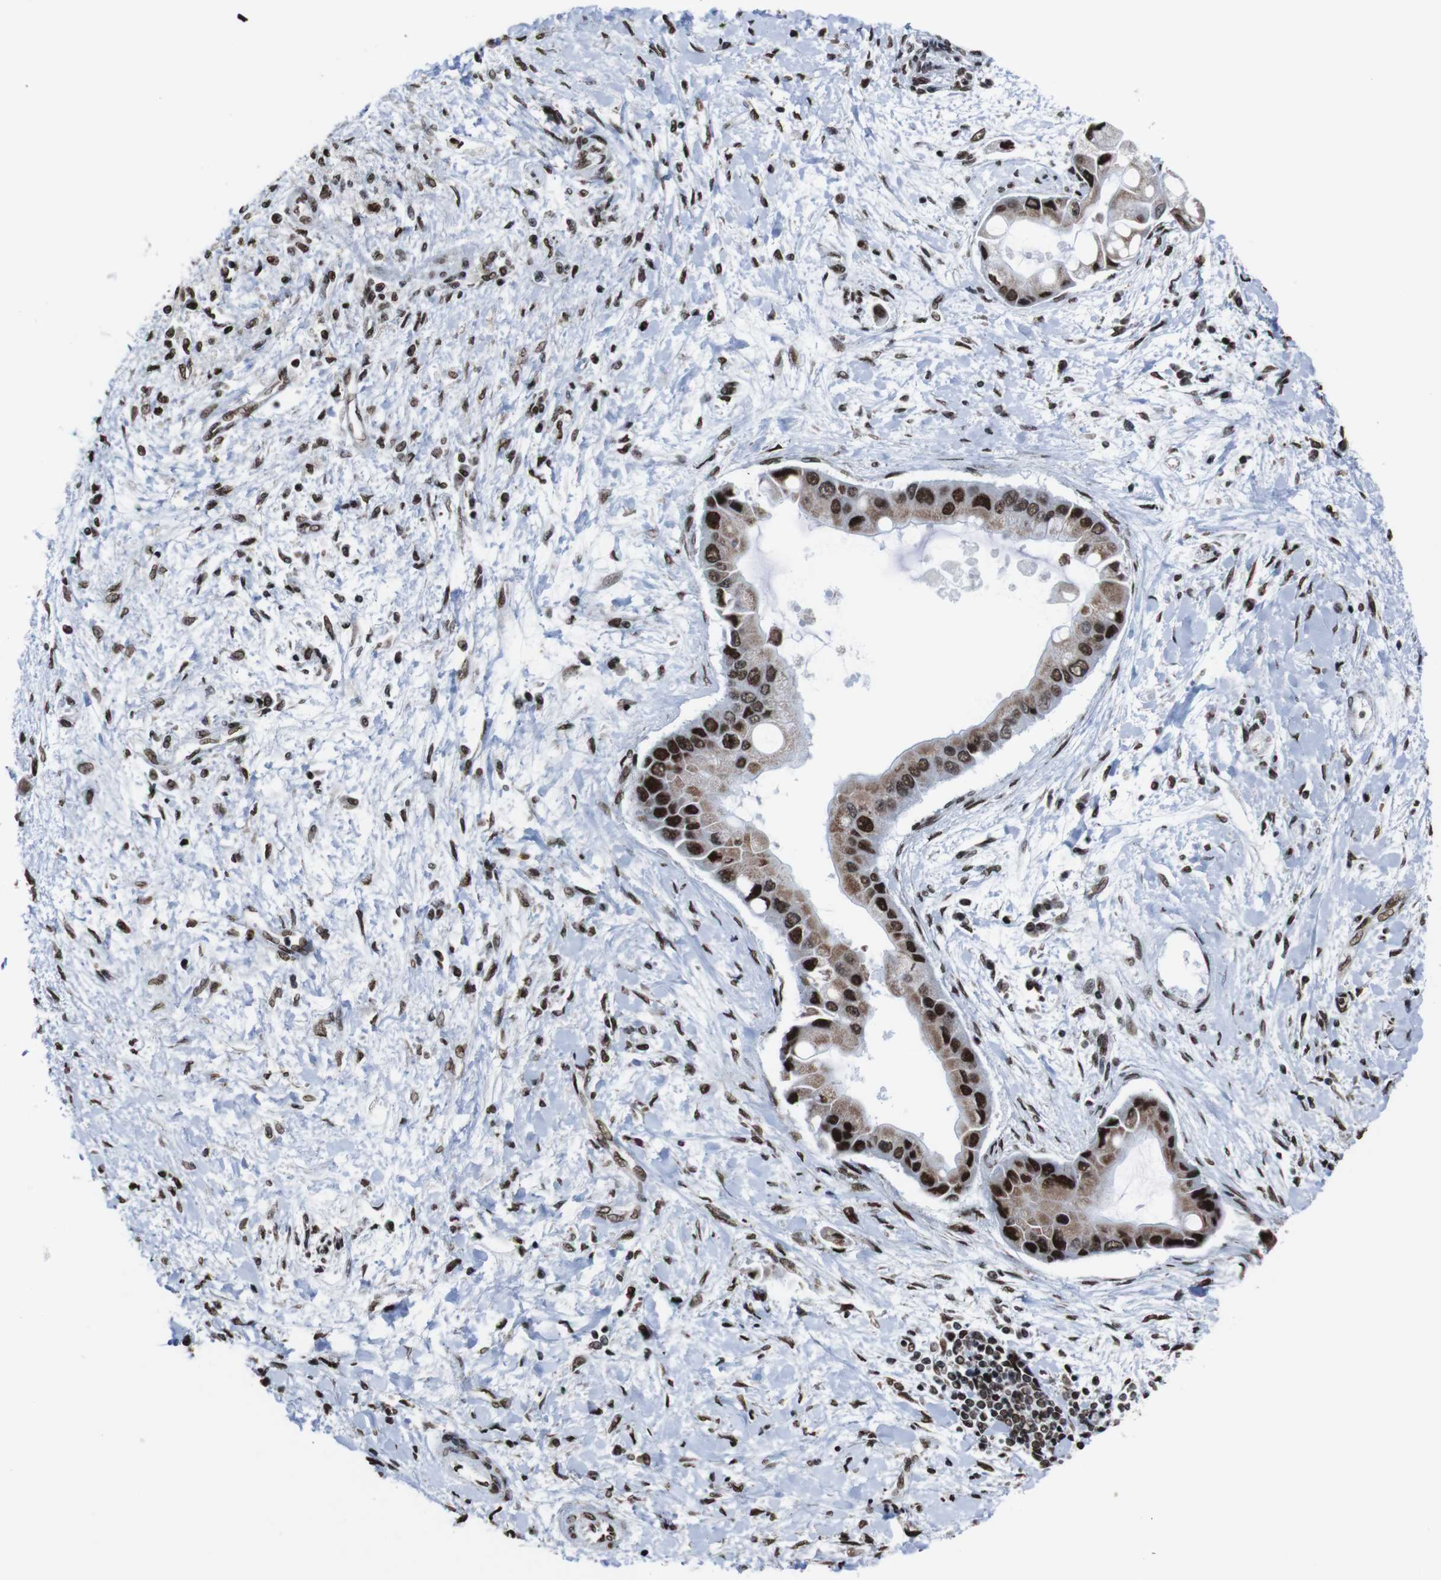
{"staining": {"intensity": "strong", "quantity": ">75%", "location": "cytoplasmic/membranous,nuclear"}, "tissue": "liver cancer", "cell_type": "Tumor cells", "image_type": "cancer", "snomed": [{"axis": "morphology", "description": "Cholangiocarcinoma"}, {"axis": "topography", "description": "Liver"}], "caption": "Strong cytoplasmic/membranous and nuclear positivity for a protein is present in approximately >75% of tumor cells of liver cancer (cholangiocarcinoma) using immunohistochemistry.", "gene": "ROMO1", "patient": {"sex": "male", "age": 50}}